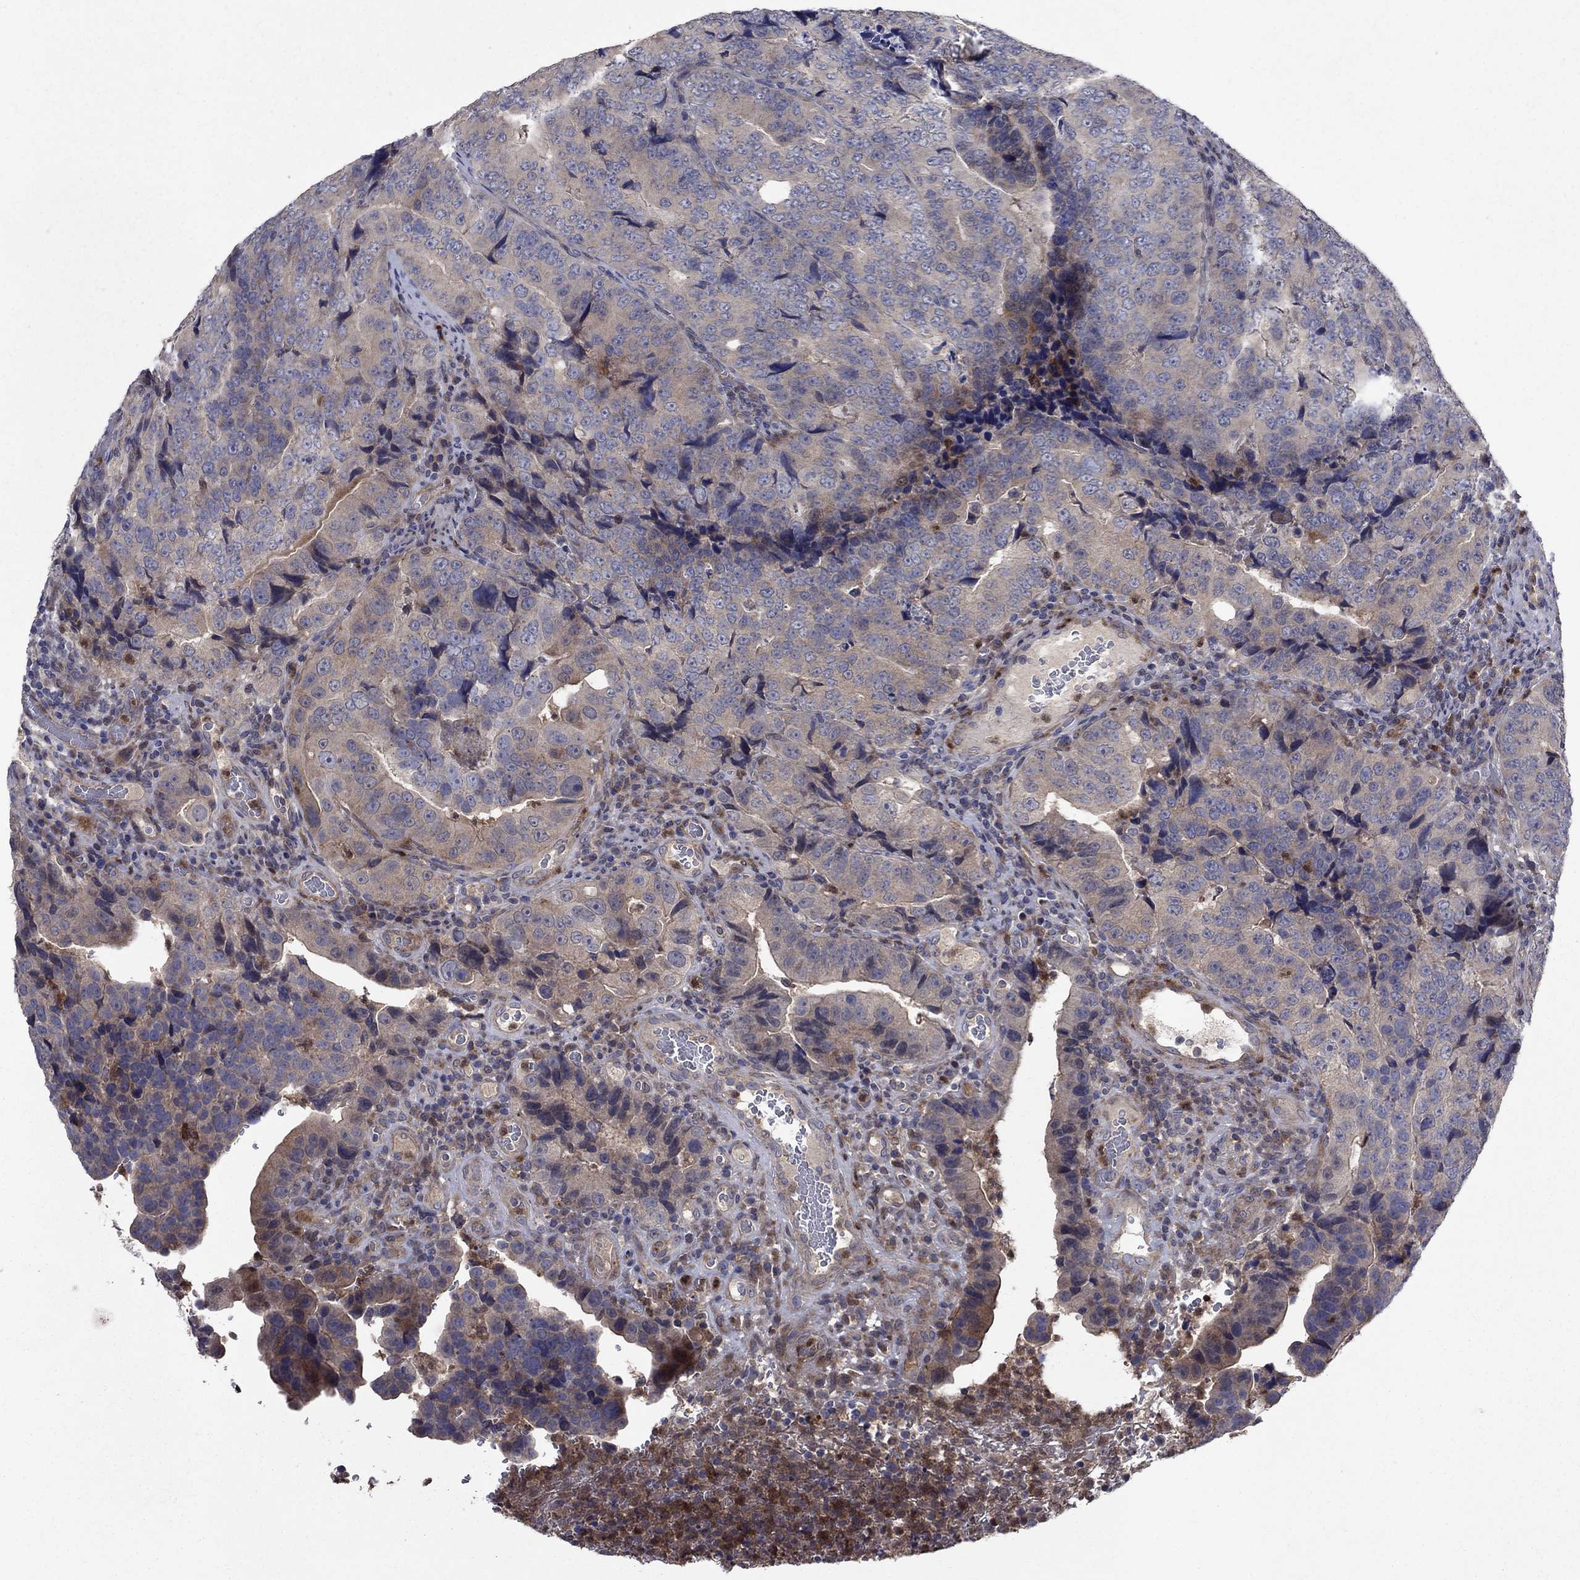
{"staining": {"intensity": "moderate", "quantity": "25%-75%", "location": "cytoplasmic/membranous"}, "tissue": "colorectal cancer", "cell_type": "Tumor cells", "image_type": "cancer", "snomed": [{"axis": "morphology", "description": "Adenocarcinoma, NOS"}, {"axis": "topography", "description": "Colon"}], "caption": "Immunohistochemistry image of human colorectal cancer stained for a protein (brown), which displays medium levels of moderate cytoplasmic/membranous positivity in approximately 25%-75% of tumor cells.", "gene": "MSRB1", "patient": {"sex": "female", "age": 72}}